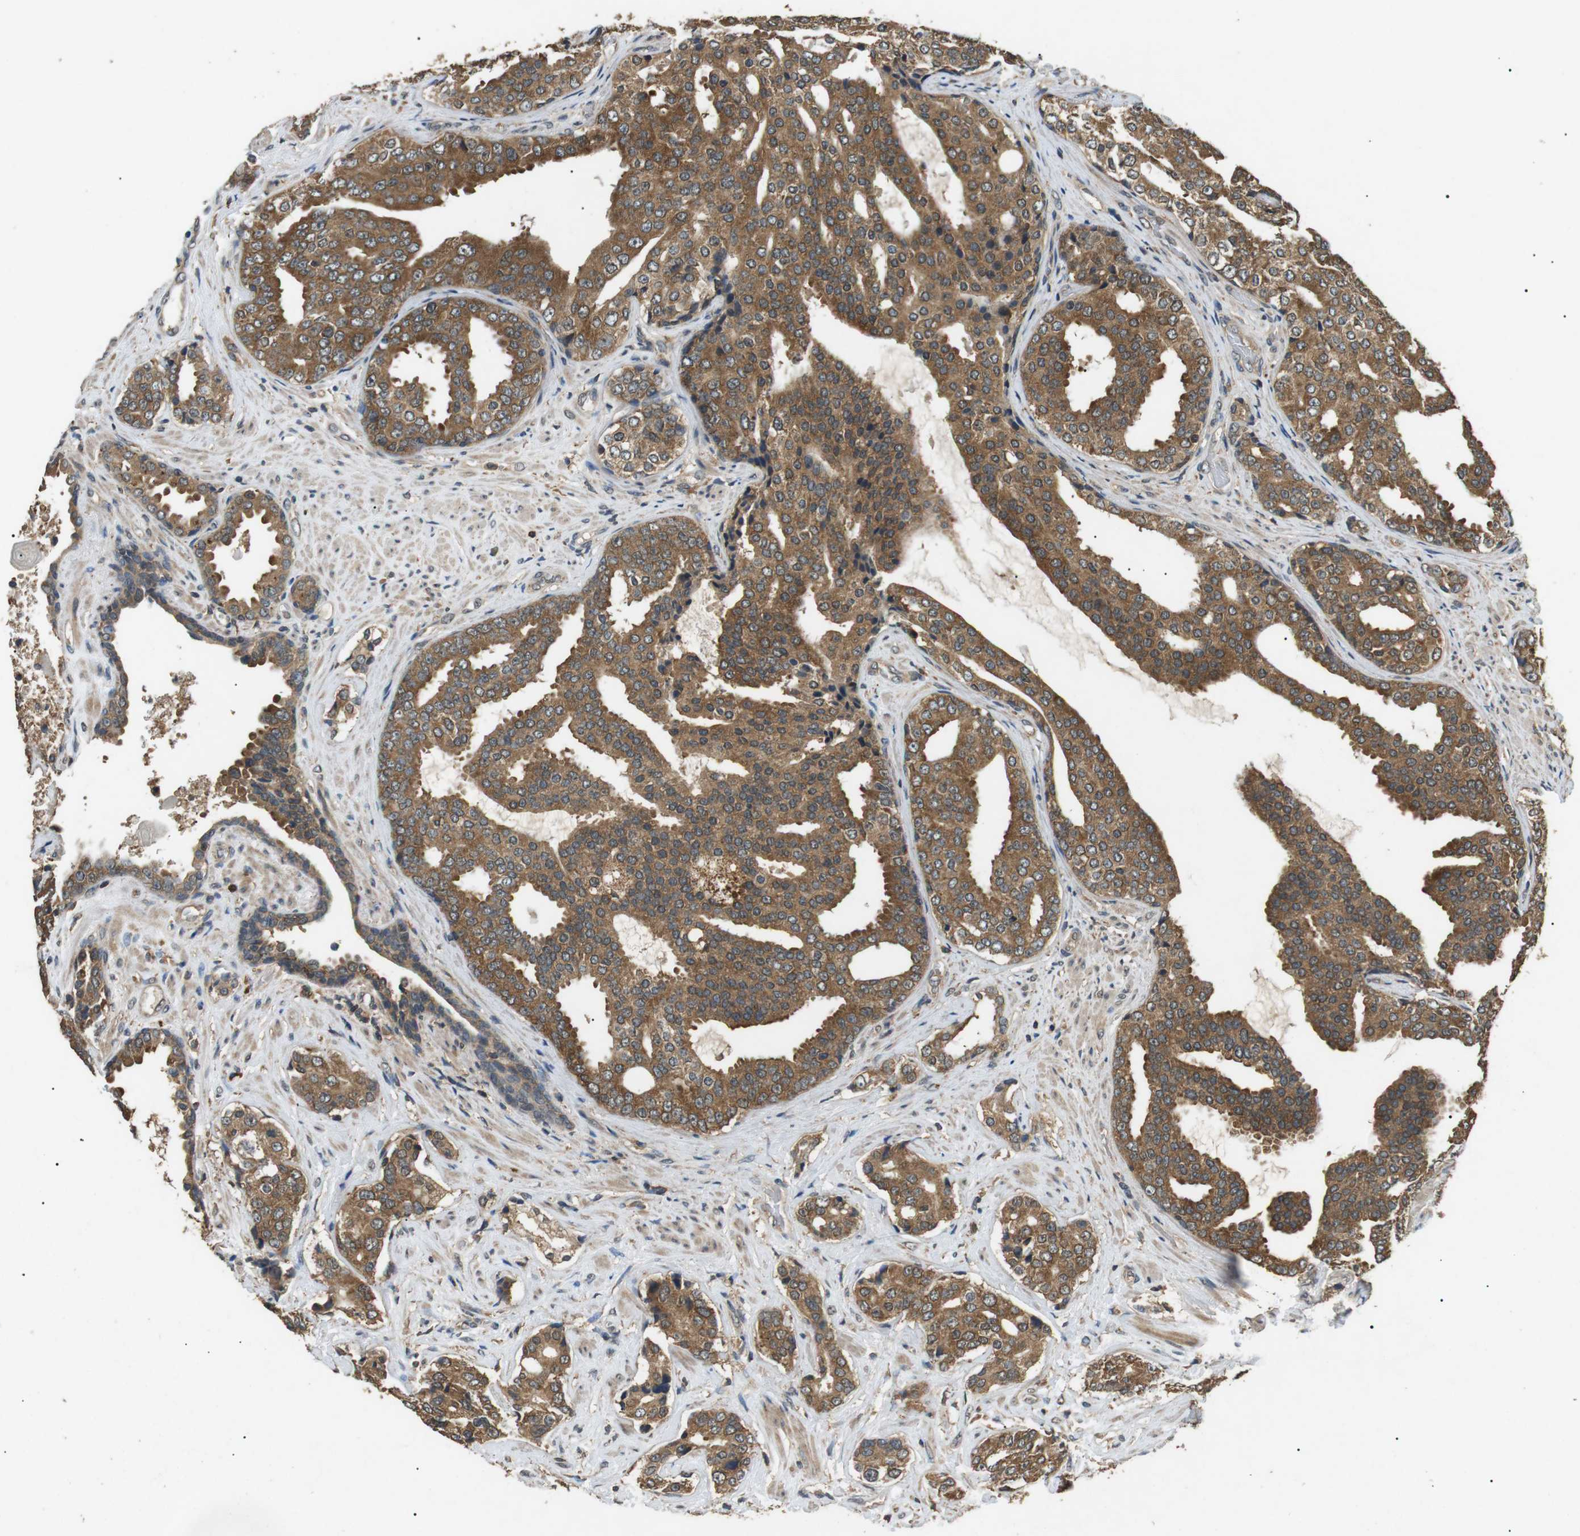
{"staining": {"intensity": "moderate", "quantity": ">75%", "location": "cytoplasmic/membranous"}, "tissue": "prostate cancer", "cell_type": "Tumor cells", "image_type": "cancer", "snomed": [{"axis": "morphology", "description": "Adenocarcinoma, High grade"}, {"axis": "topography", "description": "Prostate"}], "caption": "High-magnification brightfield microscopy of high-grade adenocarcinoma (prostate) stained with DAB (3,3'-diaminobenzidine) (brown) and counterstained with hematoxylin (blue). tumor cells exhibit moderate cytoplasmic/membranous staining is seen in approximately>75% of cells. The staining is performed using DAB (3,3'-diaminobenzidine) brown chromogen to label protein expression. The nuclei are counter-stained blue using hematoxylin.", "gene": "TBC1D15", "patient": {"sex": "male", "age": 71}}